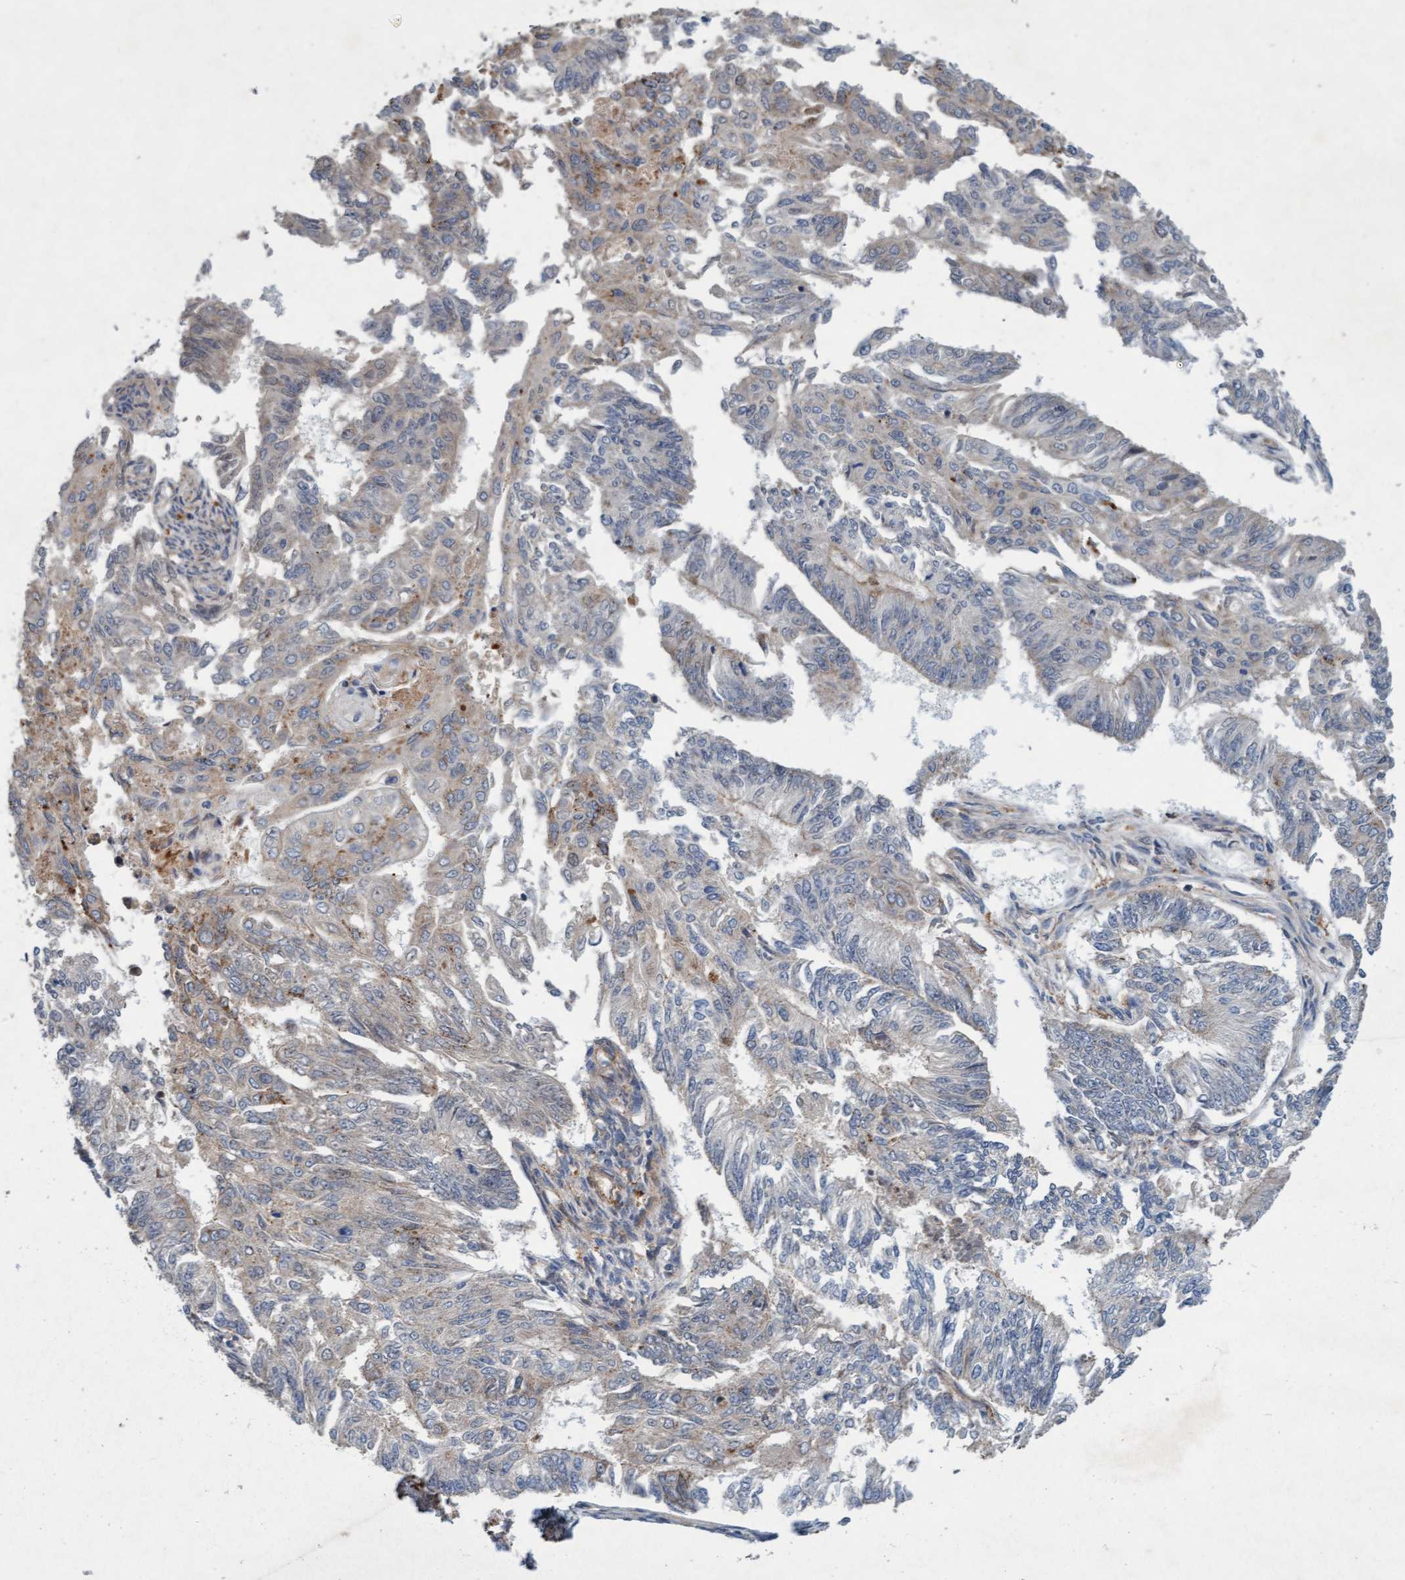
{"staining": {"intensity": "weak", "quantity": "<25%", "location": "cytoplasmic/membranous"}, "tissue": "endometrial cancer", "cell_type": "Tumor cells", "image_type": "cancer", "snomed": [{"axis": "morphology", "description": "Adenocarcinoma, NOS"}, {"axis": "topography", "description": "Endometrium"}], "caption": "This photomicrograph is of endometrial adenocarcinoma stained with IHC to label a protein in brown with the nuclei are counter-stained blue. There is no staining in tumor cells.", "gene": "TMEM70", "patient": {"sex": "female", "age": 32}}